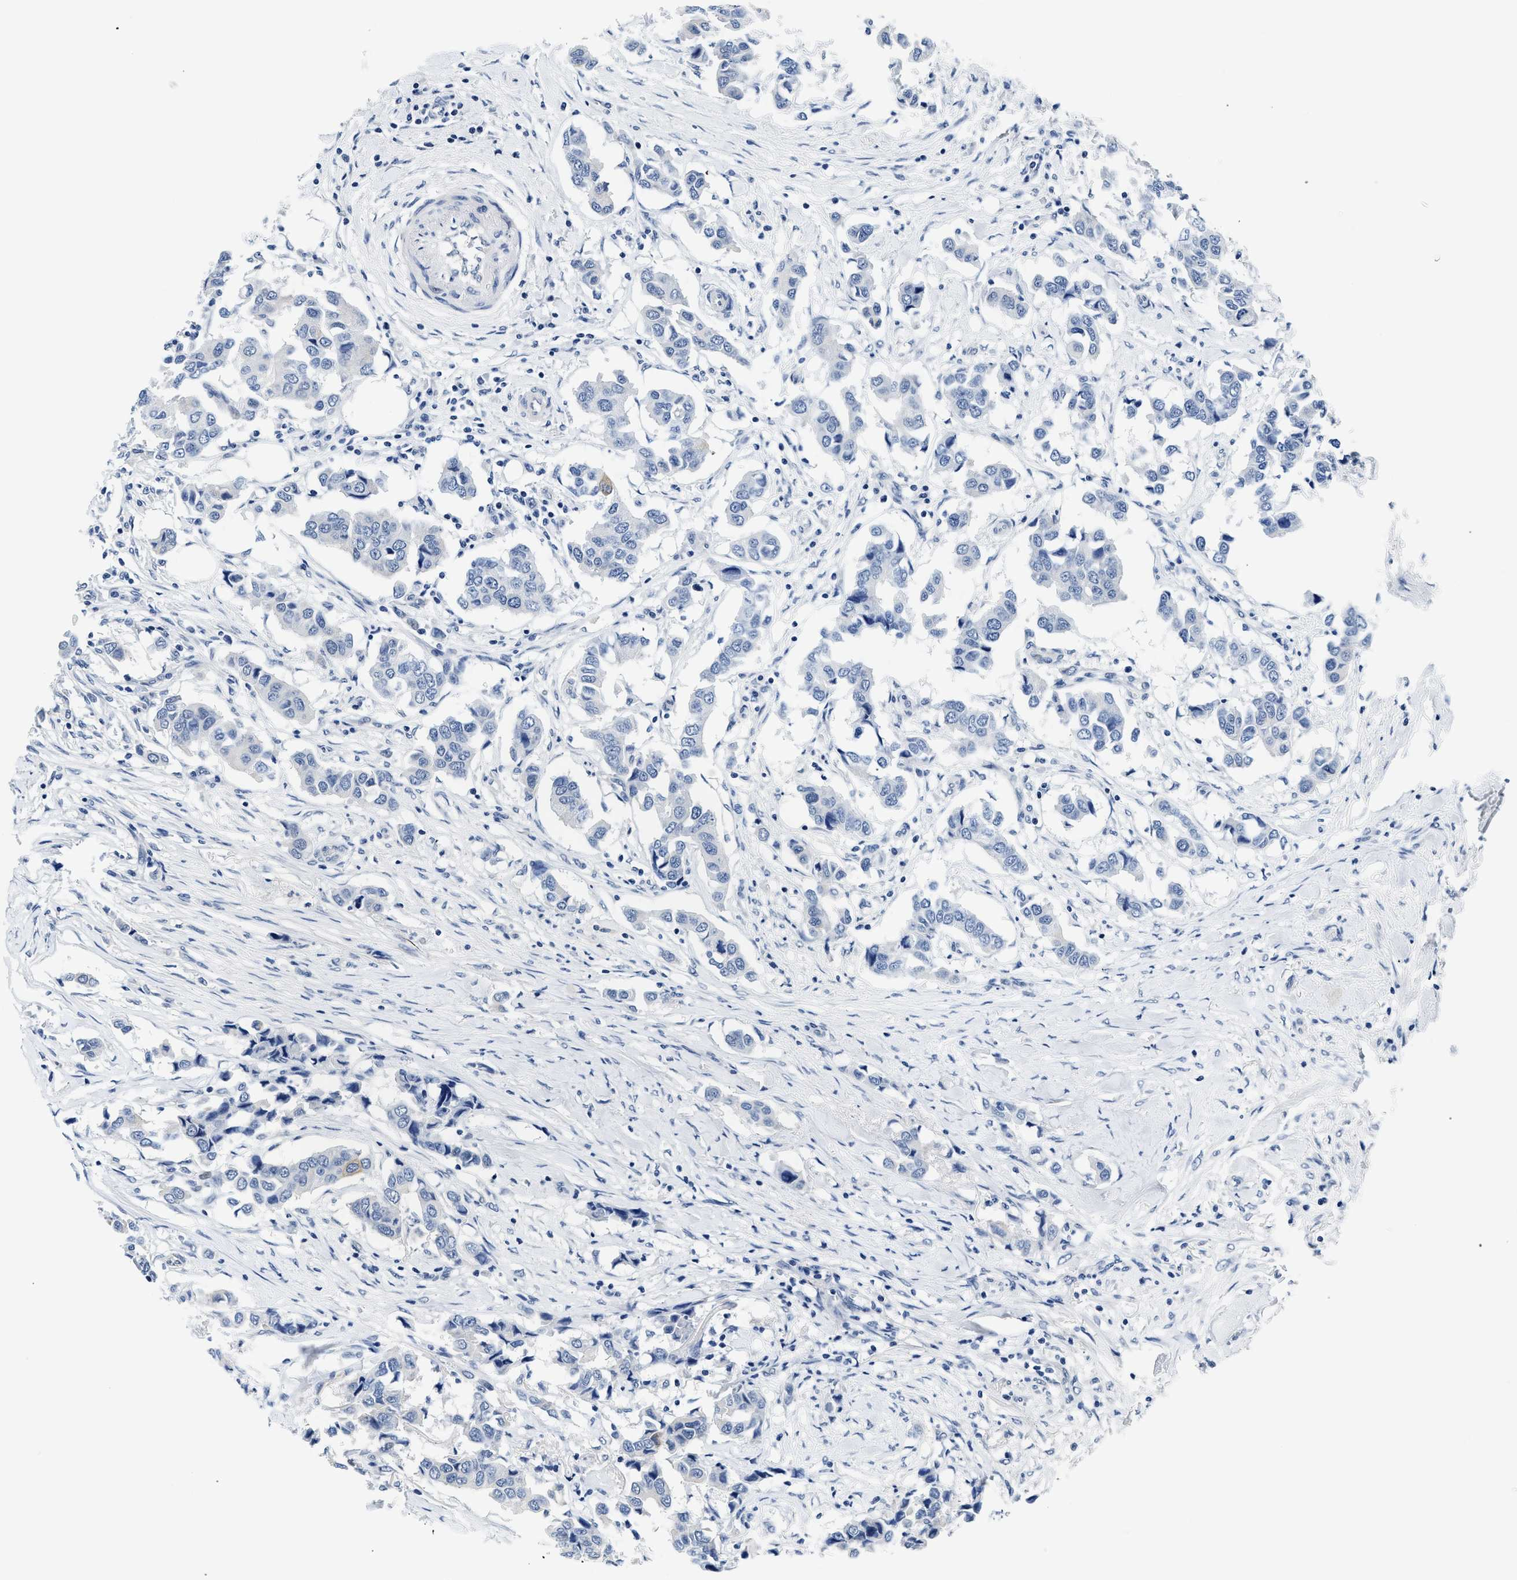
{"staining": {"intensity": "negative", "quantity": "none", "location": "none"}, "tissue": "breast cancer", "cell_type": "Tumor cells", "image_type": "cancer", "snomed": [{"axis": "morphology", "description": "Duct carcinoma"}, {"axis": "topography", "description": "Breast"}], "caption": "This is a micrograph of IHC staining of breast cancer (intraductal carcinoma), which shows no expression in tumor cells.", "gene": "SMAD4", "patient": {"sex": "female", "age": 80}}